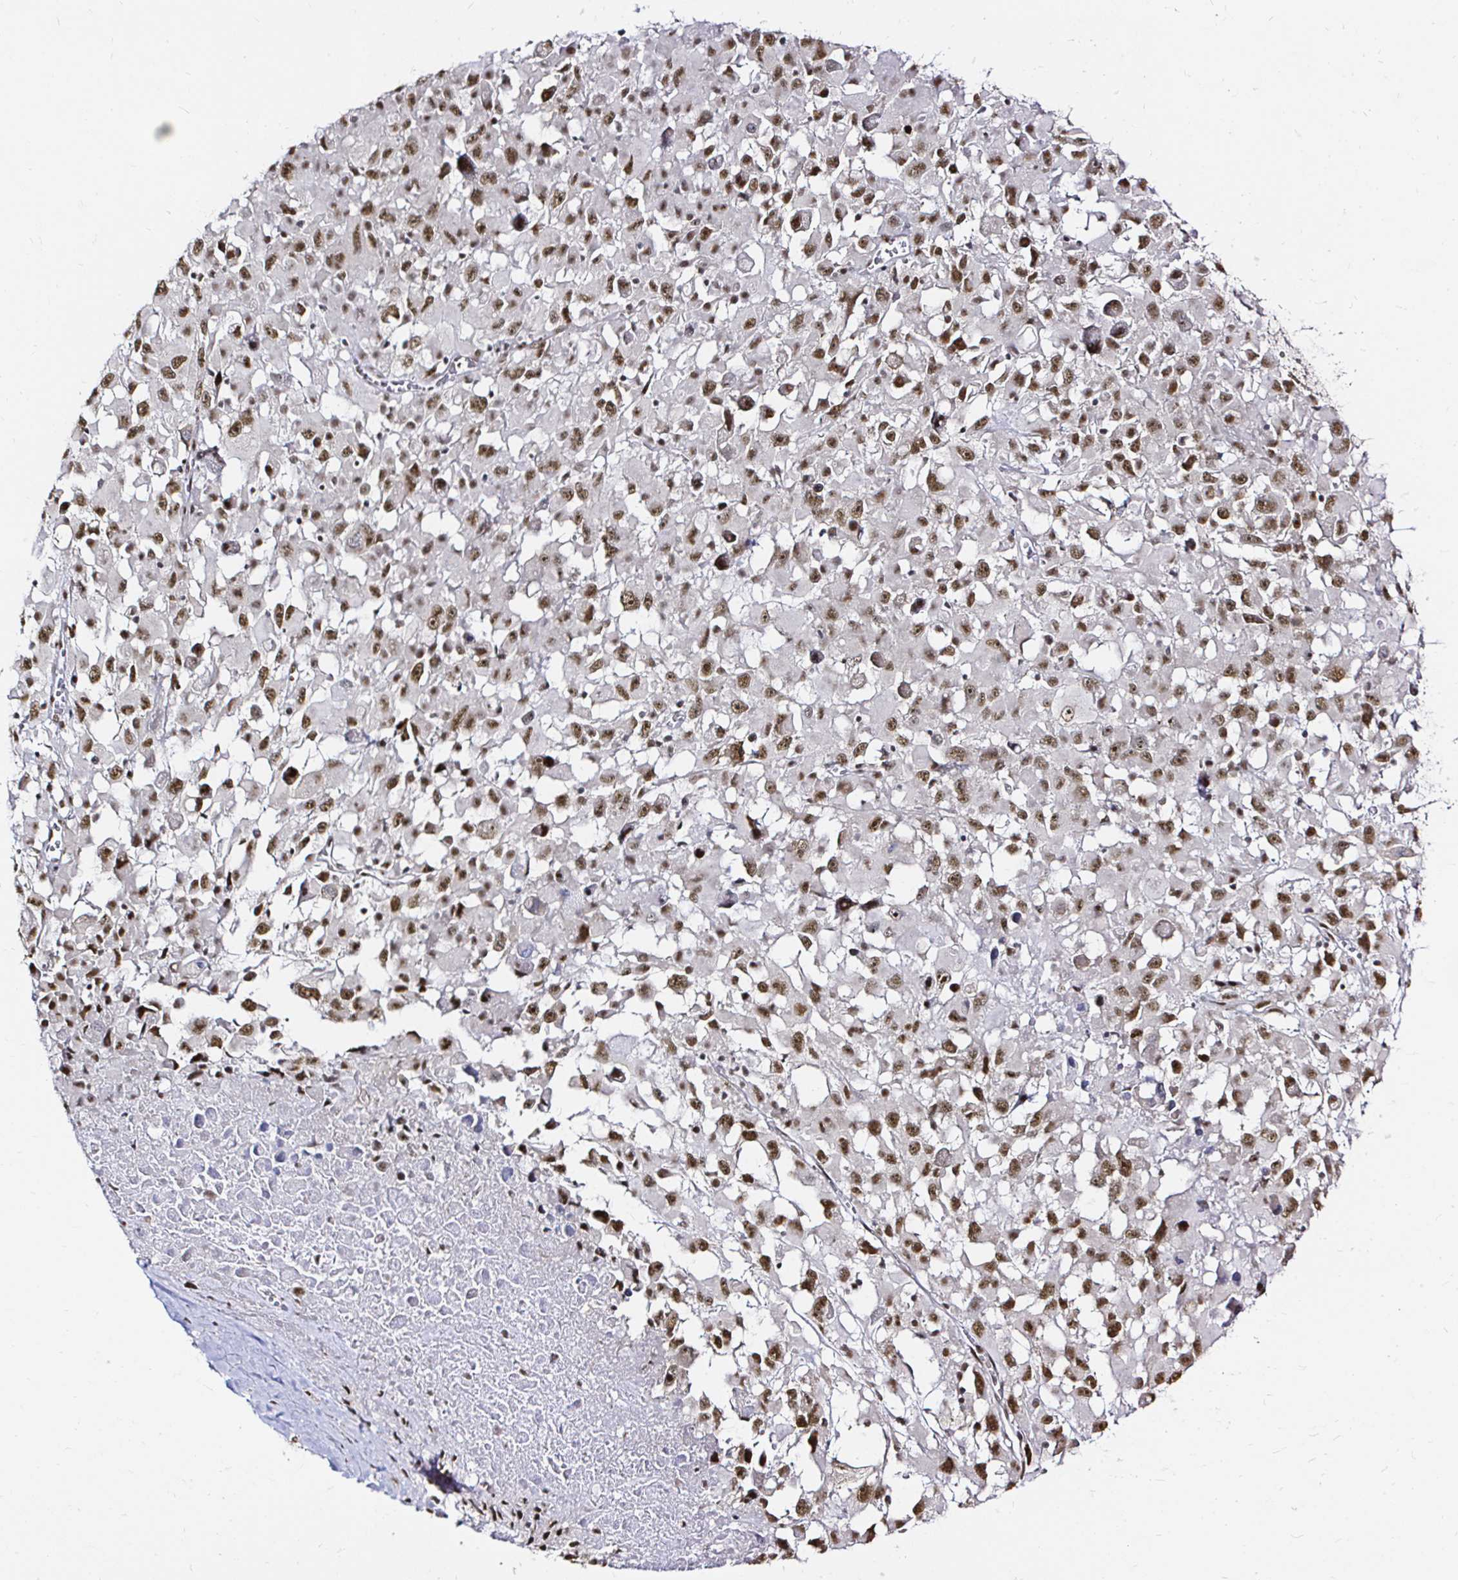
{"staining": {"intensity": "moderate", "quantity": ">75%", "location": "nuclear"}, "tissue": "melanoma", "cell_type": "Tumor cells", "image_type": "cancer", "snomed": [{"axis": "morphology", "description": "Malignant melanoma, Metastatic site"}, {"axis": "topography", "description": "Soft tissue"}], "caption": "Malignant melanoma (metastatic site) stained with a protein marker exhibits moderate staining in tumor cells.", "gene": "SNRPC", "patient": {"sex": "male", "age": 50}}